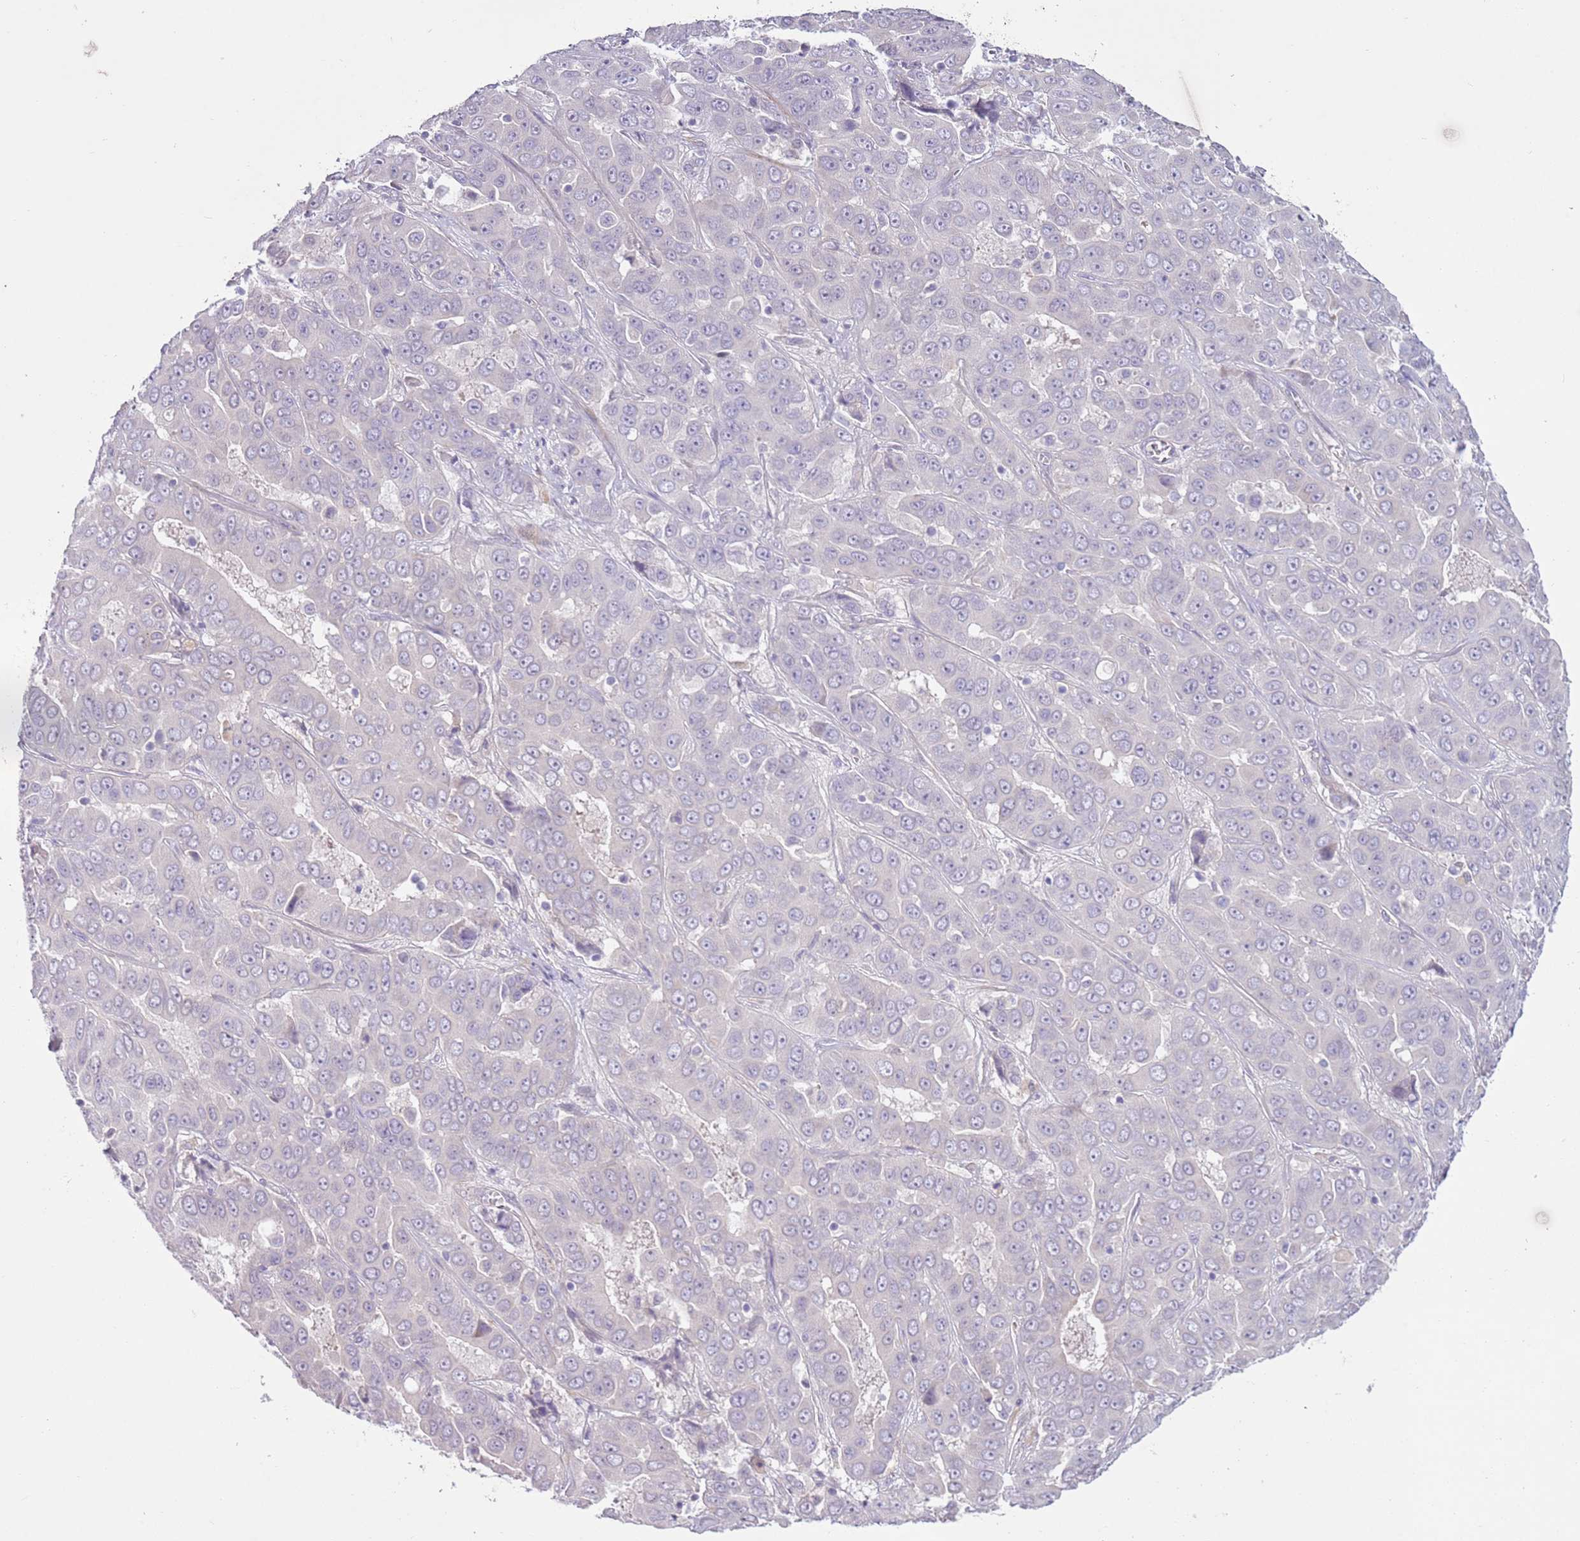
{"staining": {"intensity": "negative", "quantity": "none", "location": "none"}, "tissue": "liver cancer", "cell_type": "Tumor cells", "image_type": "cancer", "snomed": [{"axis": "morphology", "description": "Cholangiocarcinoma"}, {"axis": "topography", "description": "Liver"}], "caption": "An IHC histopathology image of liver cancer (cholangiocarcinoma) is shown. There is no staining in tumor cells of liver cancer (cholangiocarcinoma).", "gene": "ZNF239", "patient": {"sex": "female", "age": 52}}